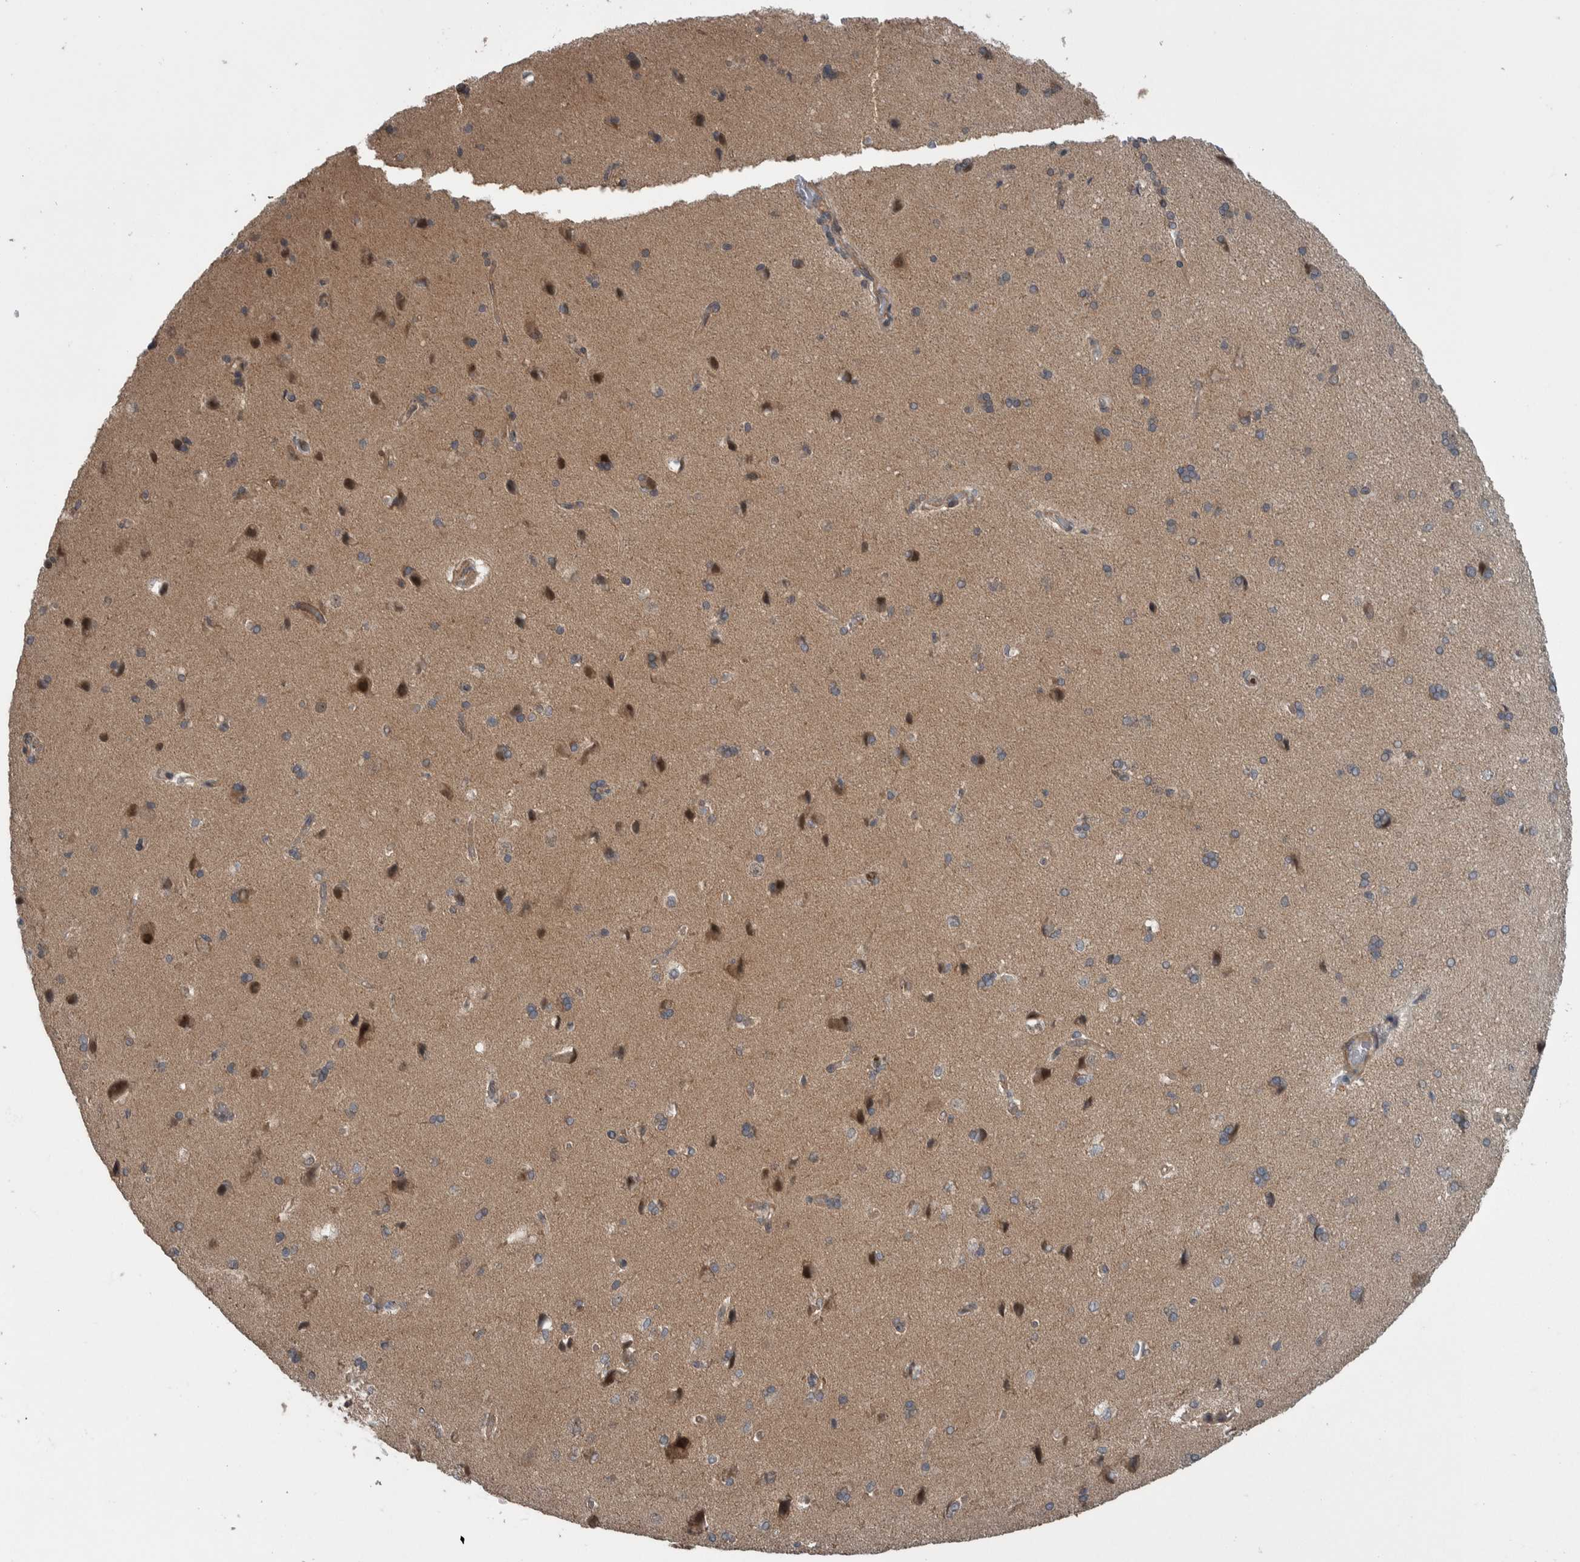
{"staining": {"intensity": "negative", "quantity": "none", "location": "none"}, "tissue": "cerebral cortex", "cell_type": "Endothelial cells", "image_type": "normal", "snomed": [{"axis": "morphology", "description": "Normal tissue, NOS"}, {"axis": "topography", "description": "Cerebral cortex"}], "caption": "This is a photomicrograph of immunohistochemistry staining of unremarkable cerebral cortex, which shows no staining in endothelial cells.", "gene": "CWC27", "patient": {"sex": "male", "age": 62}}